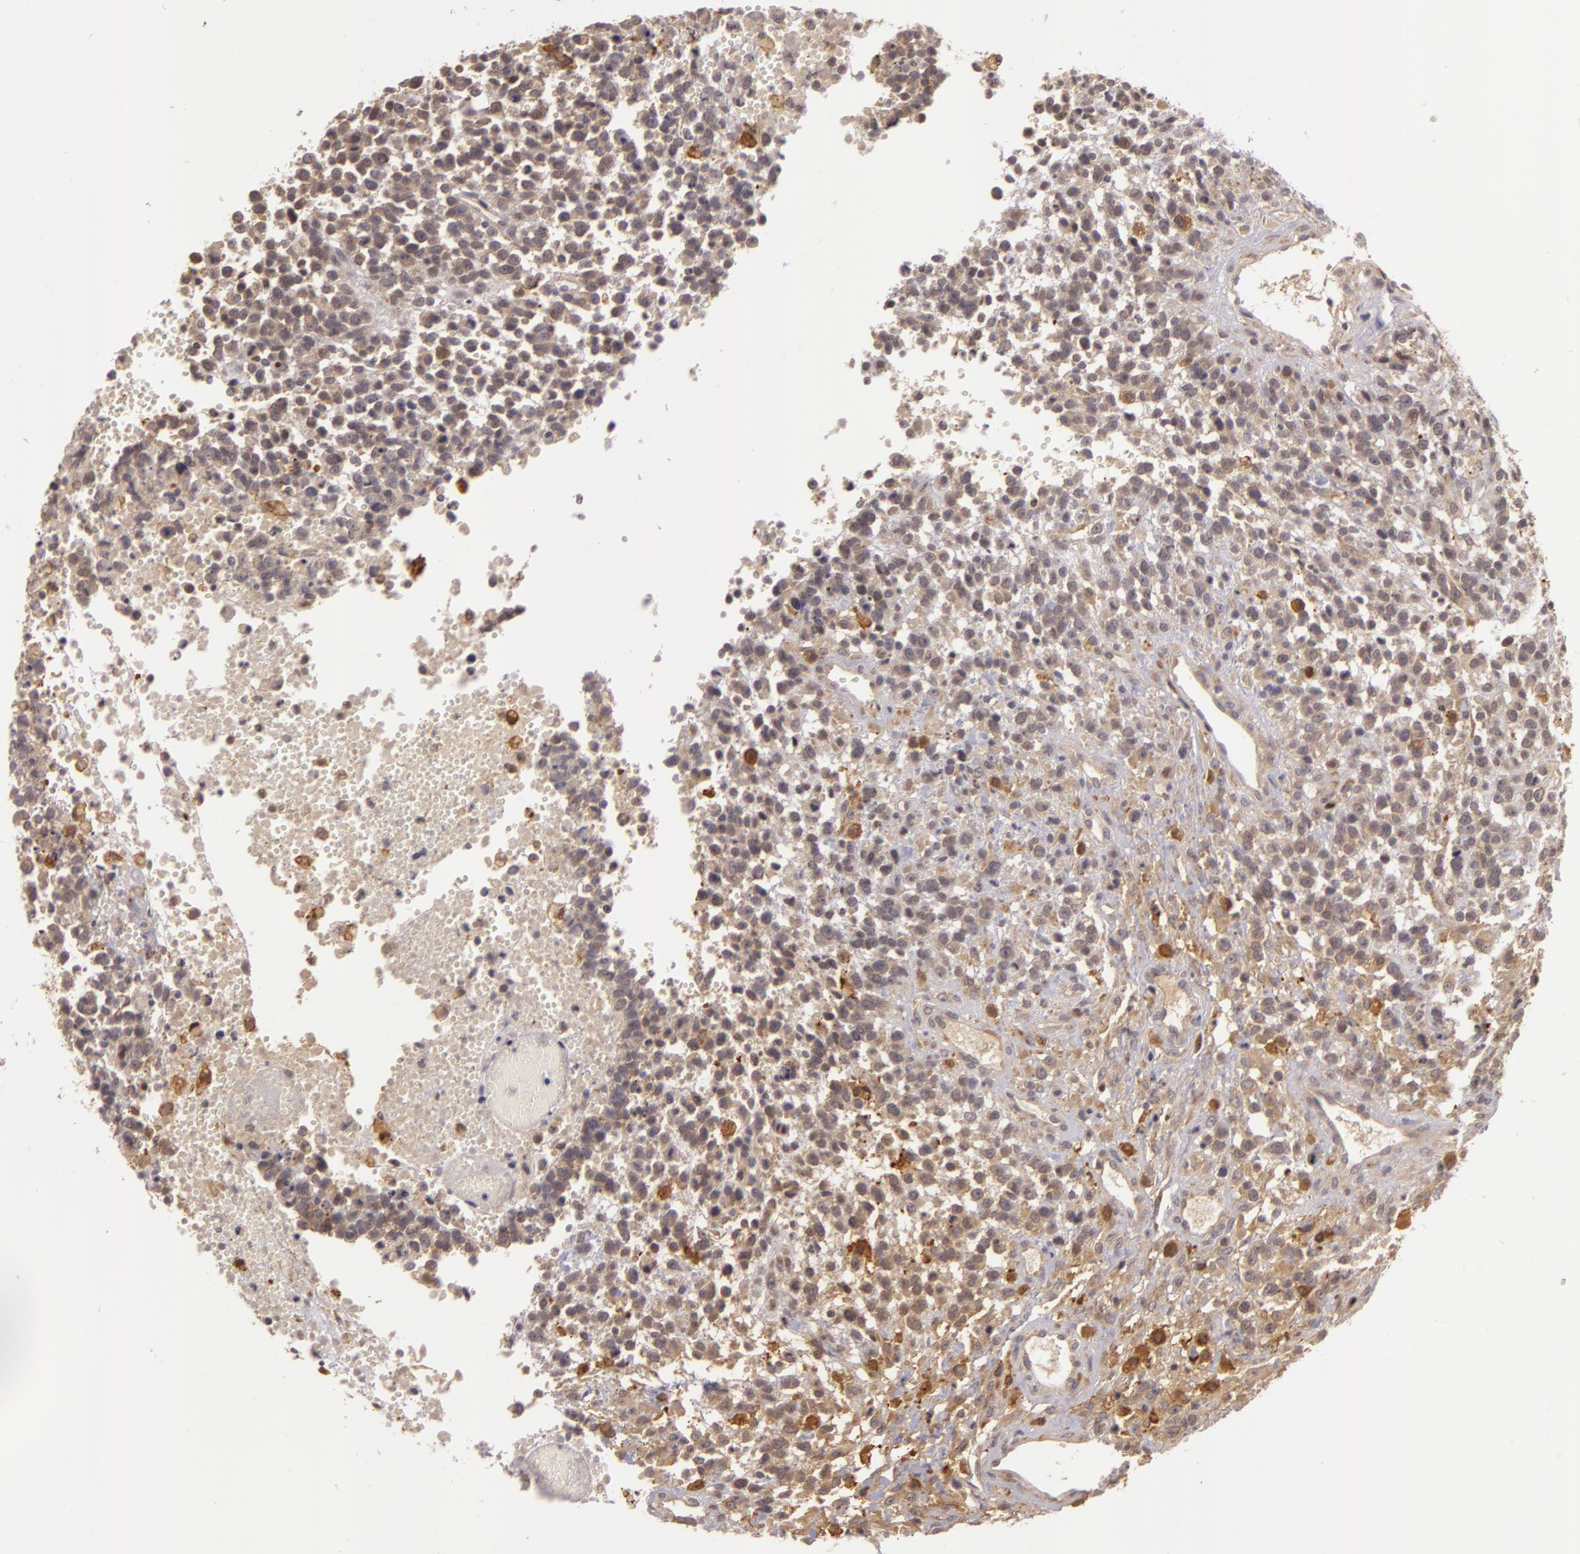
{"staining": {"intensity": "weak", "quantity": "<25%", "location": "cytoplasmic/membranous"}, "tissue": "glioma", "cell_type": "Tumor cells", "image_type": "cancer", "snomed": [{"axis": "morphology", "description": "Glioma, malignant, High grade"}, {"axis": "topography", "description": "Brain"}], "caption": "Immunohistochemistry (IHC) histopathology image of high-grade glioma (malignant) stained for a protein (brown), which shows no positivity in tumor cells.", "gene": "PPP1R3F", "patient": {"sex": "male", "age": 66}}